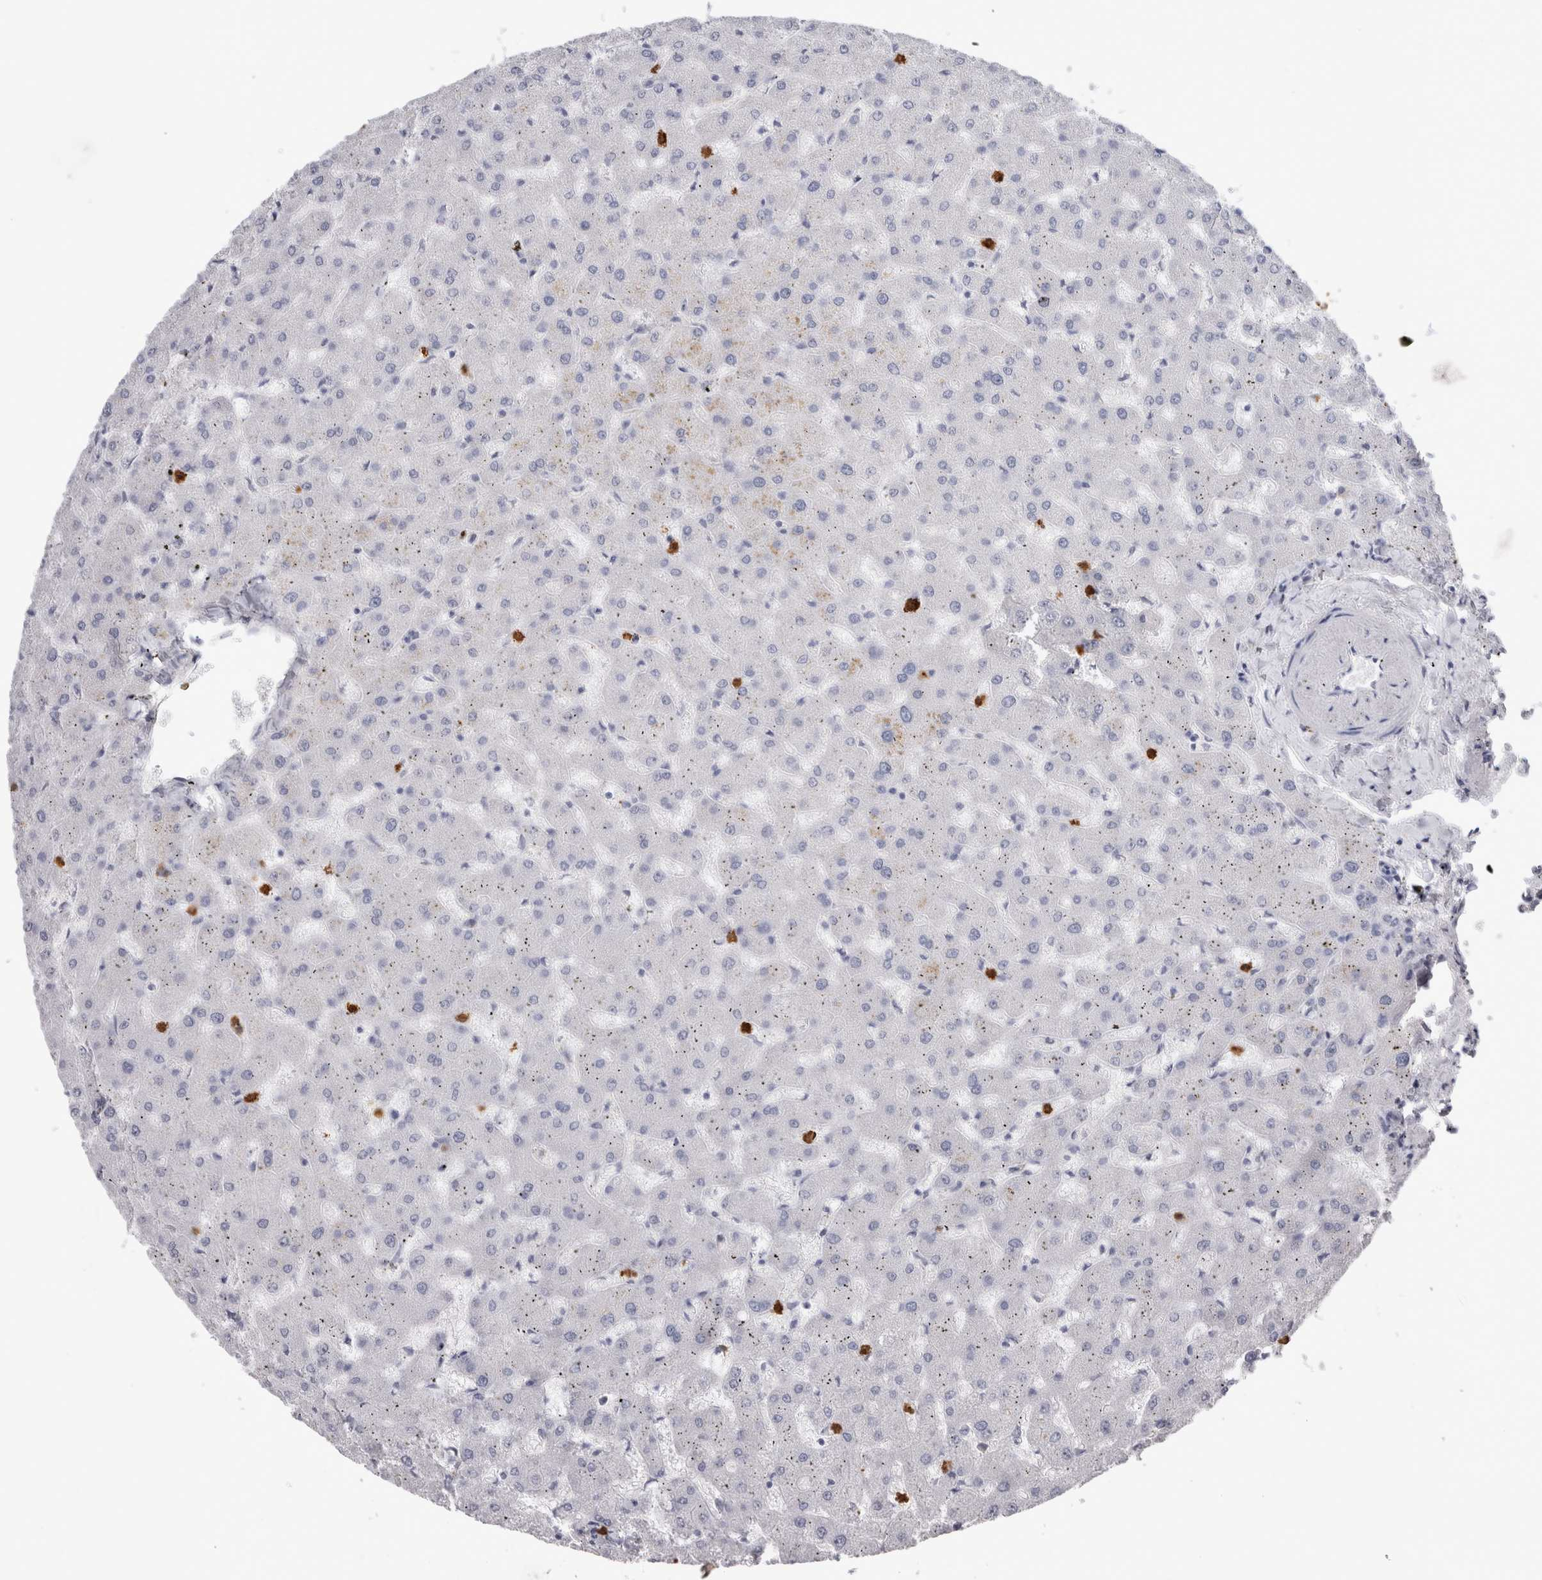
{"staining": {"intensity": "negative", "quantity": "none", "location": "none"}, "tissue": "liver", "cell_type": "Cholangiocytes", "image_type": "normal", "snomed": [{"axis": "morphology", "description": "Normal tissue, NOS"}, {"axis": "topography", "description": "Liver"}], "caption": "Photomicrograph shows no significant protein positivity in cholangiocytes of benign liver. The staining is performed using DAB (3,3'-diaminobenzidine) brown chromogen with nuclei counter-stained in using hematoxylin.", "gene": "S100A12", "patient": {"sex": "female", "age": 63}}